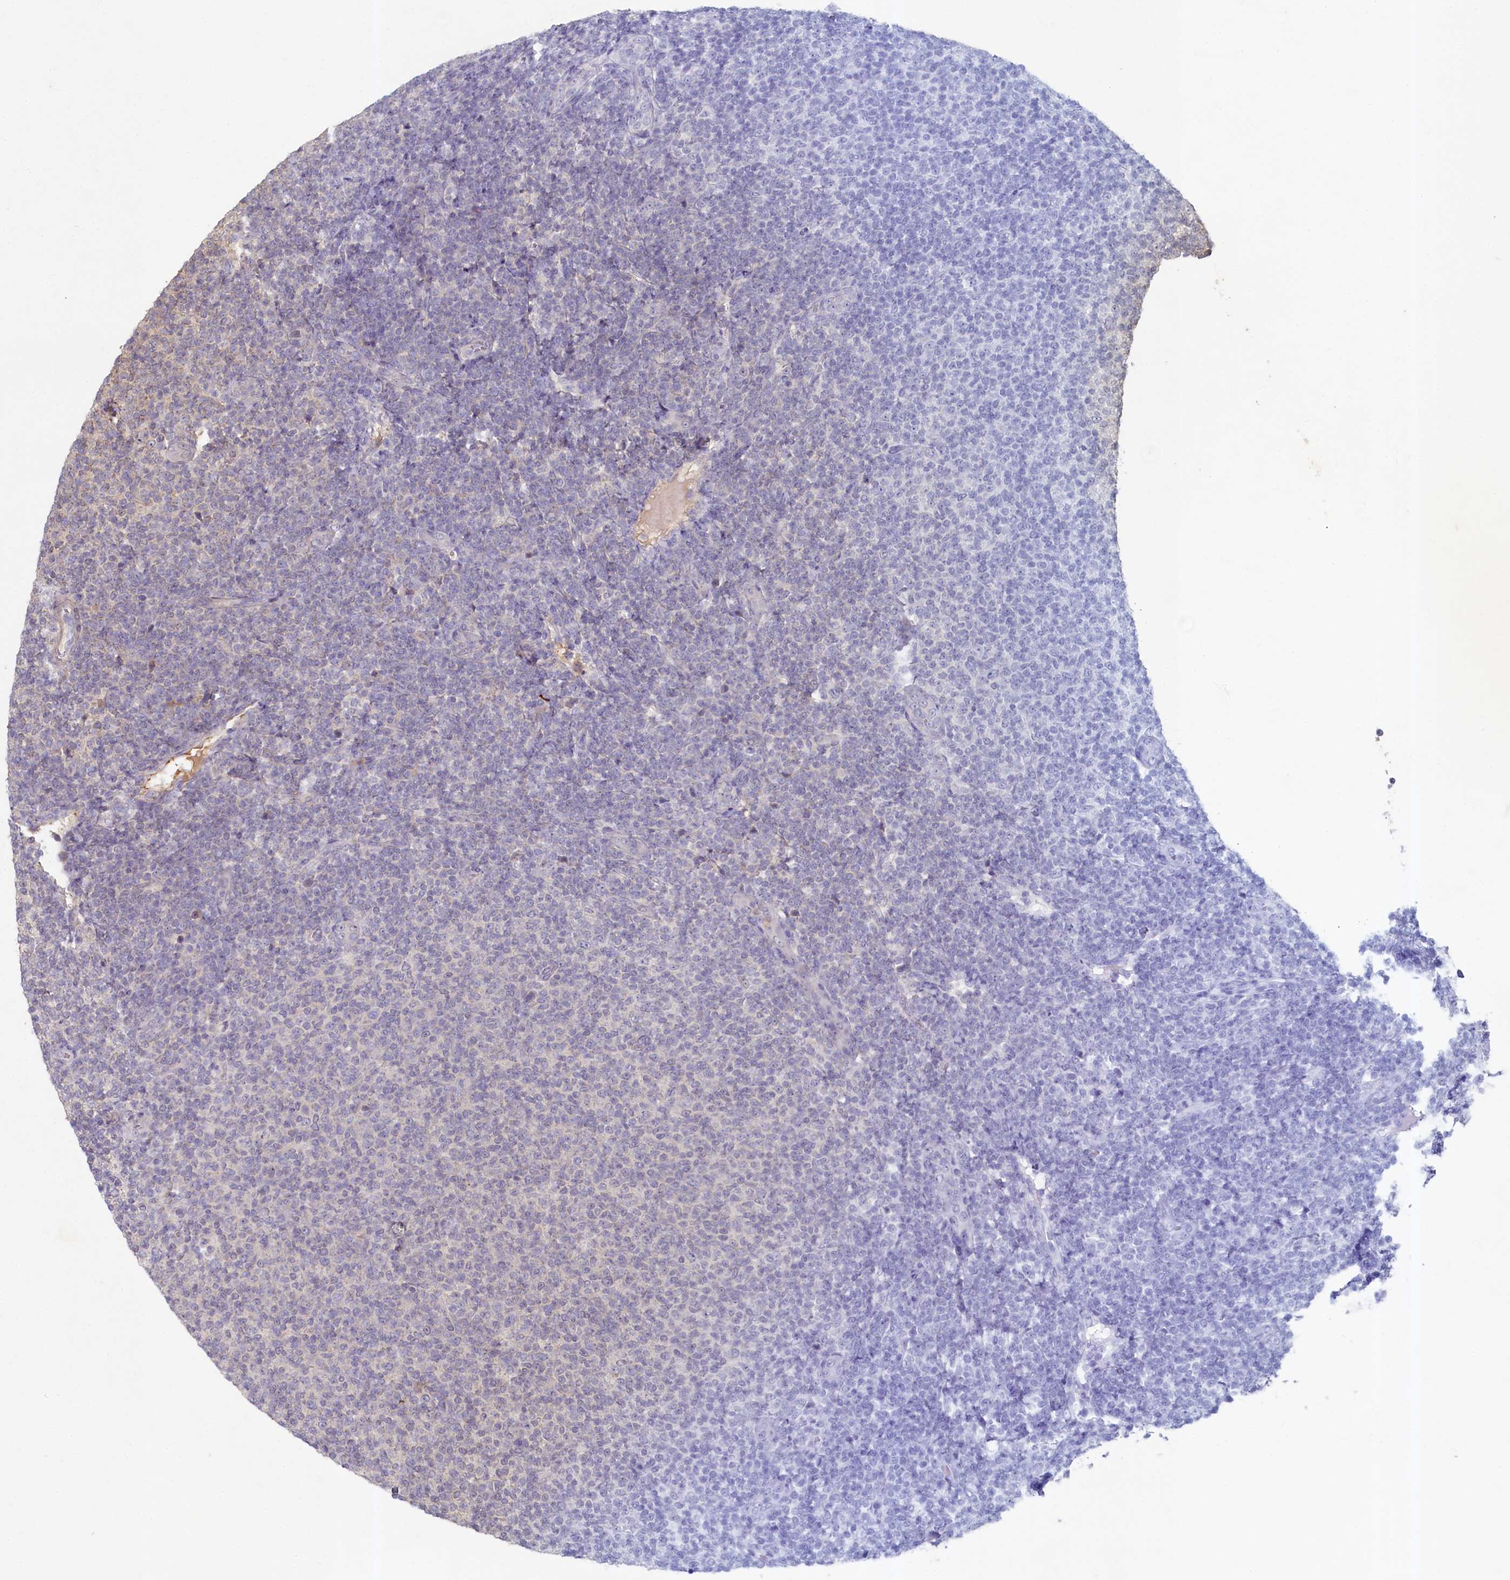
{"staining": {"intensity": "negative", "quantity": "none", "location": "none"}, "tissue": "lymphoma", "cell_type": "Tumor cells", "image_type": "cancer", "snomed": [{"axis": "morphology", "description": "Malignant lymphoma, non-Hodgkin's type, Low grade"}, {"axis": "topography", "description": "Lymph node"}], "caption": "DAB (3,3'-diaminobenzidine) immunohistochemical staining of human lymphoma displays no significant positivity in tumor cells.", "gene": "HERC3", "patient": {"sex": "male", "age": 66}}